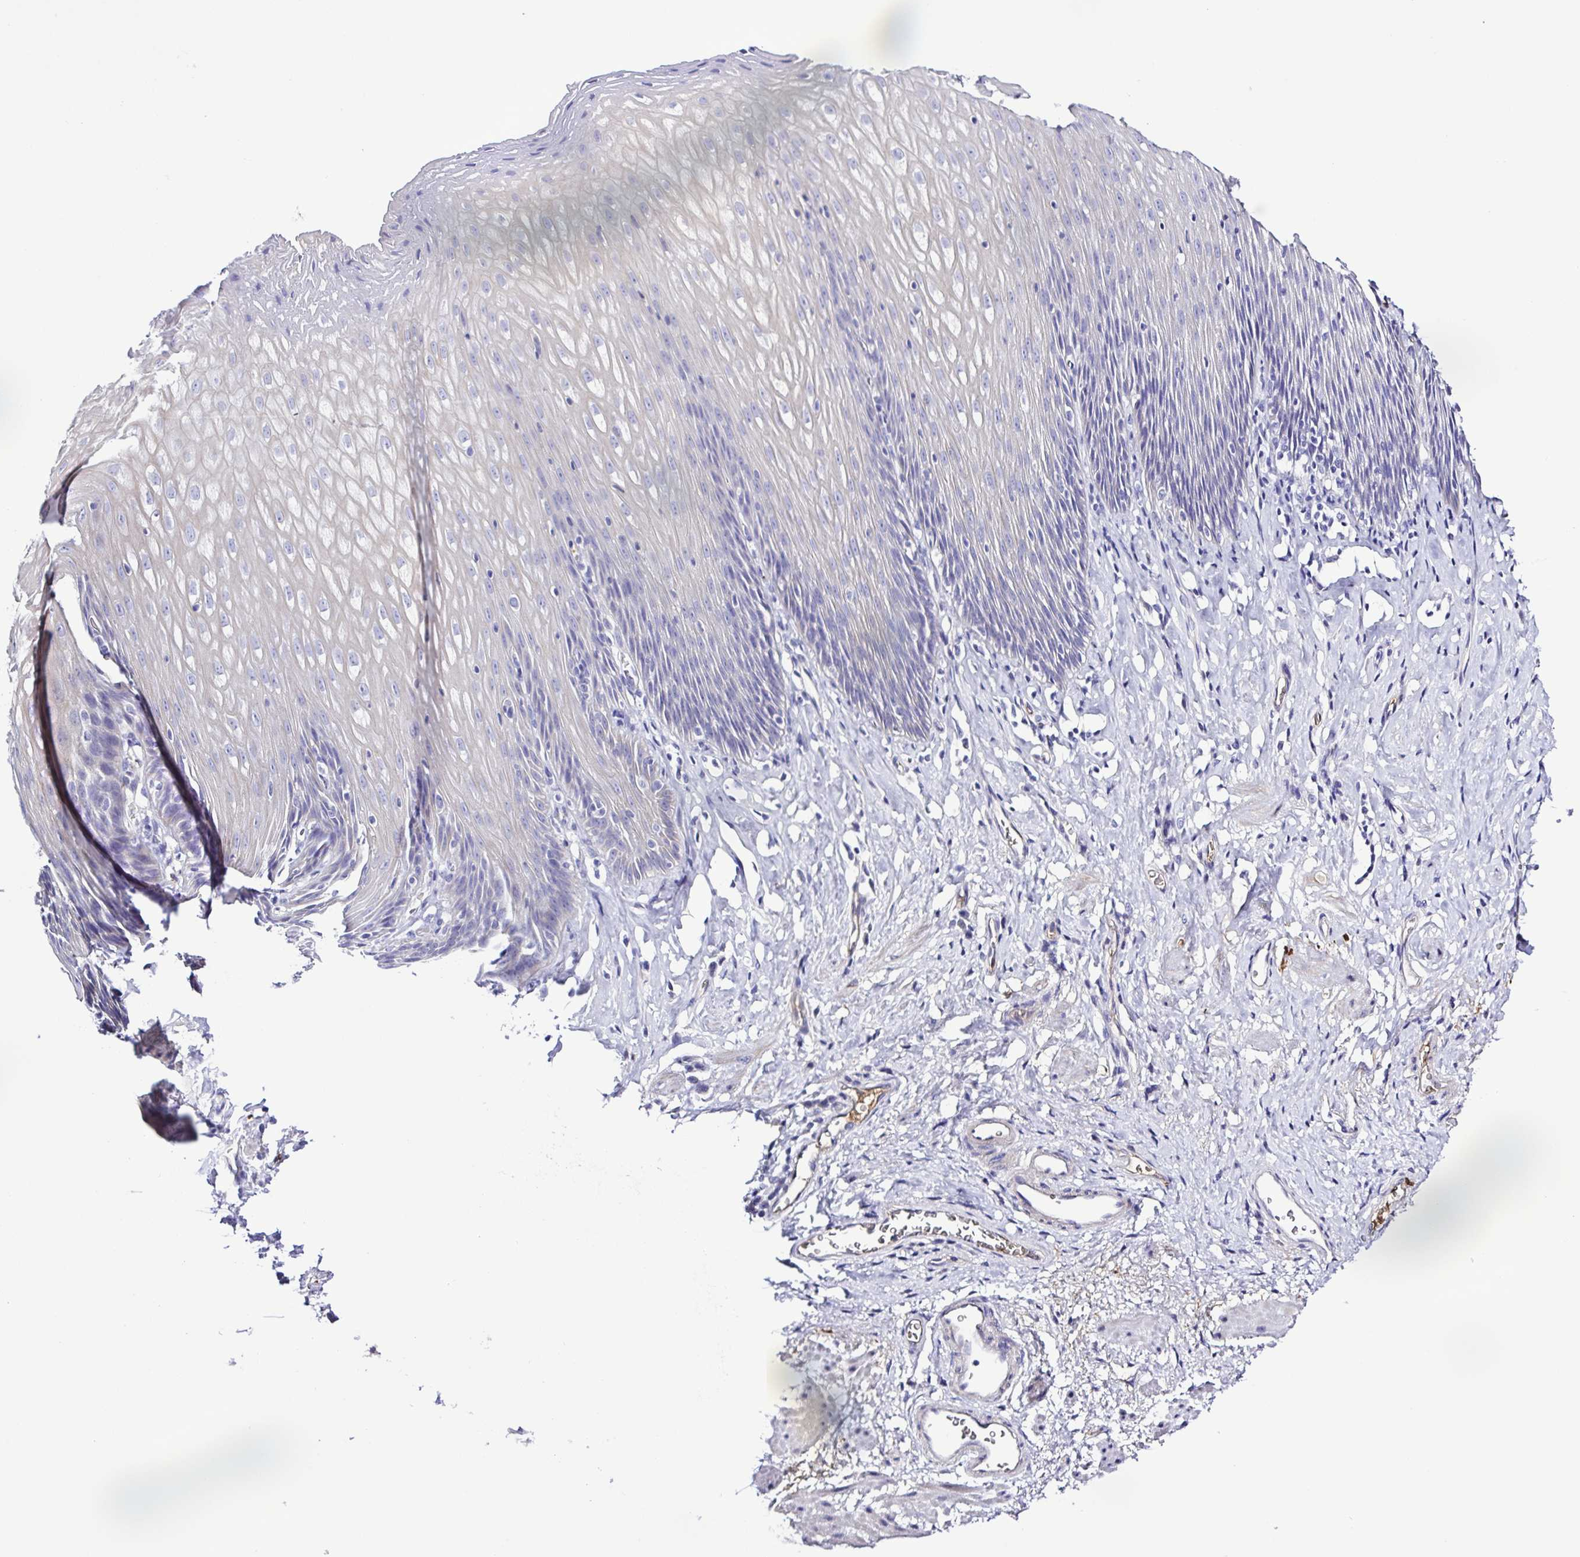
{"staining": {"intensity": "weak", "quantity": "<25%", "location": "cytoplasmic/membranous"}, "tissue": "esophagus", "cell_type": "Squamous epithelial cells", "image_type": "normal", "snomed": [{"axis": "morphology", "description": "Normal tissue, NOS"}, {"axis": "topography", "description": "Esophagus"}], "caption": "Immunohistochemistry (IHC) of benign human esophagus shows no staining in squamous epithelial cells. The staining is performed using DAB brown chromogen with nuclei counter-stained in using hematoxylin.", "gene": "GABBR2", "patient": {"sex": "female", "age": 61}}